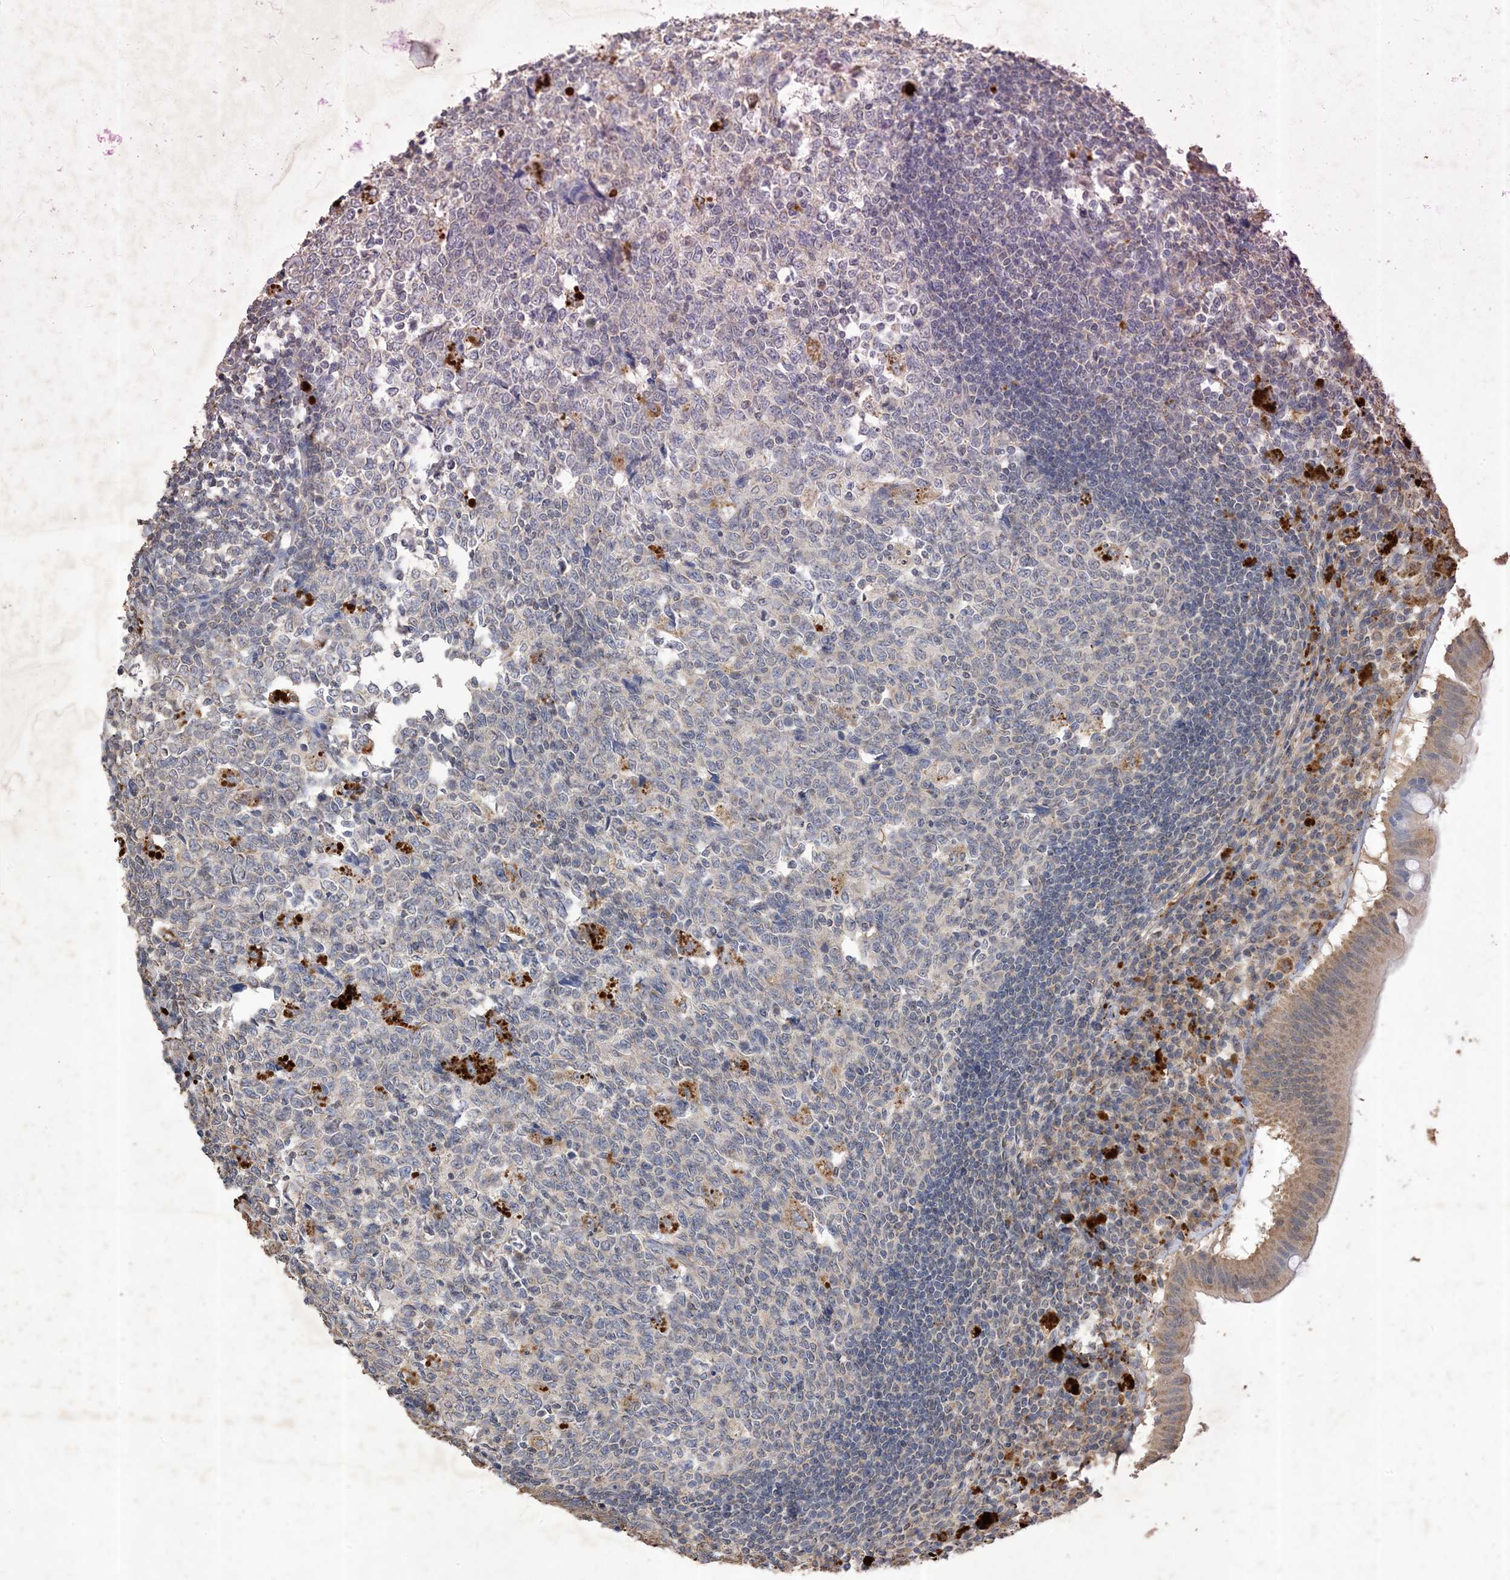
{"staining": {"intensity": "moderate", "quantity": "<25%", "location": "cytoplasmic/membranous"}, "tissue": "appendix", "cell_type": "Glandular cells", "image_type": "normal", "snomed": [{"axis": "morphology", "description": "Normal tissue, NOS"}, {"axis": "topography", "description": "Appendix"}], "caption": "Unremarkable appendix displays moderate cytoplasmic/membranous expression in about <25% of glandular cells, visualized by immunohistochemistry.", "gene": "HPS4", "patient": {"sex": "female", "age": 54}}